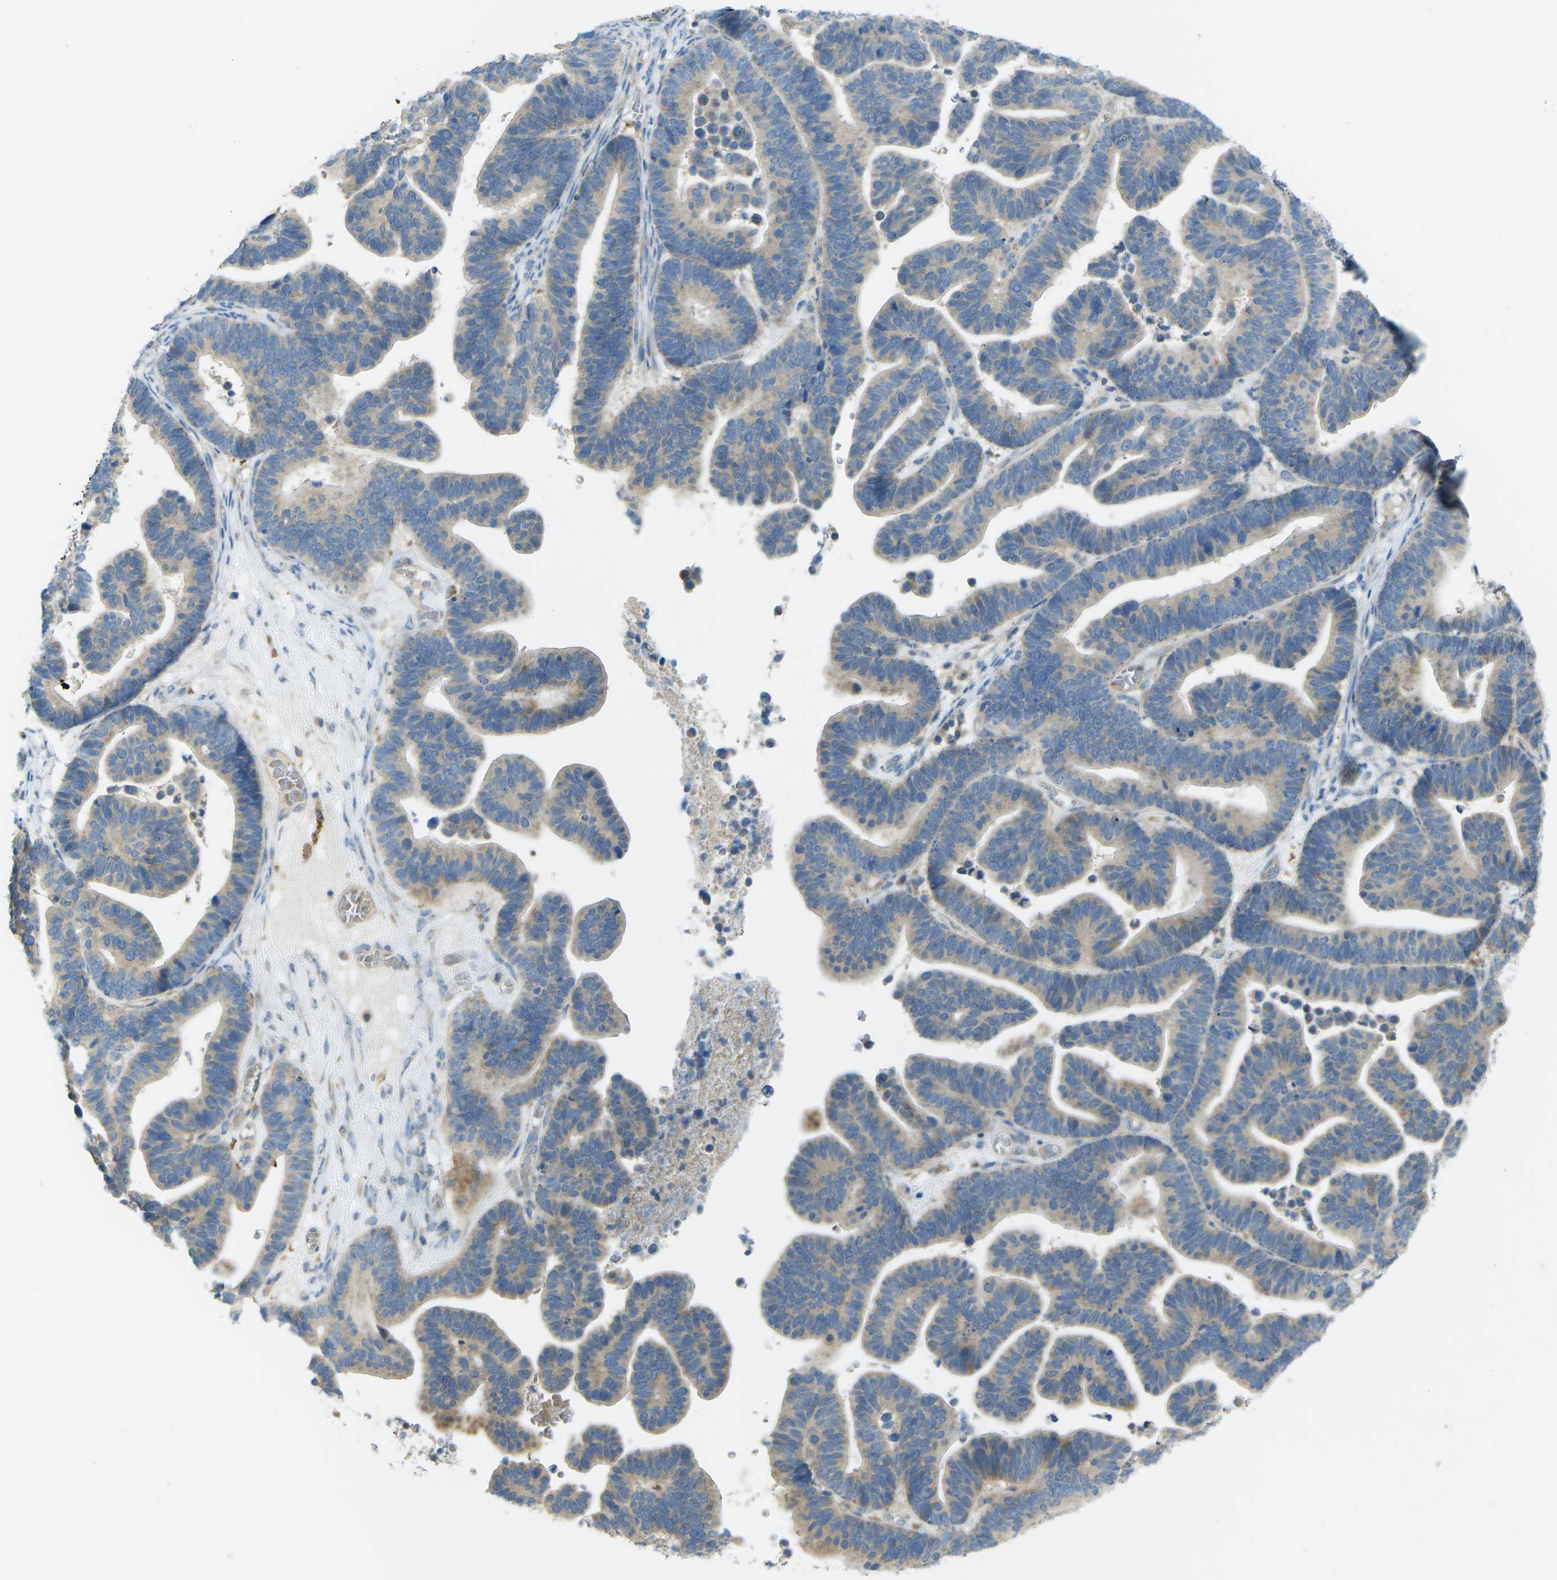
{"staining": {"intensity": "weak", "quantity": "25%-75%", "location": "cytoplasmic/membranous"}, "tissue": "ovarian cancer", "cell_type": "Tumor cells", "image_type": "cancer", "snomed": [{"axis": "morphology", "description": "Cystadenocarcinoma, serous, NOS"}, {"axis": "topography", "description": "Ovary"}], "caption": "Brown immunohistochemical staining in human serous cystadenocarcinoma (ovarian) displays weak cytoplasmic/membranous staining in approximately 25%-75% of tumor cells.", "gene": "MYLK4", "patient": {"sex": "female", "age": 56}}